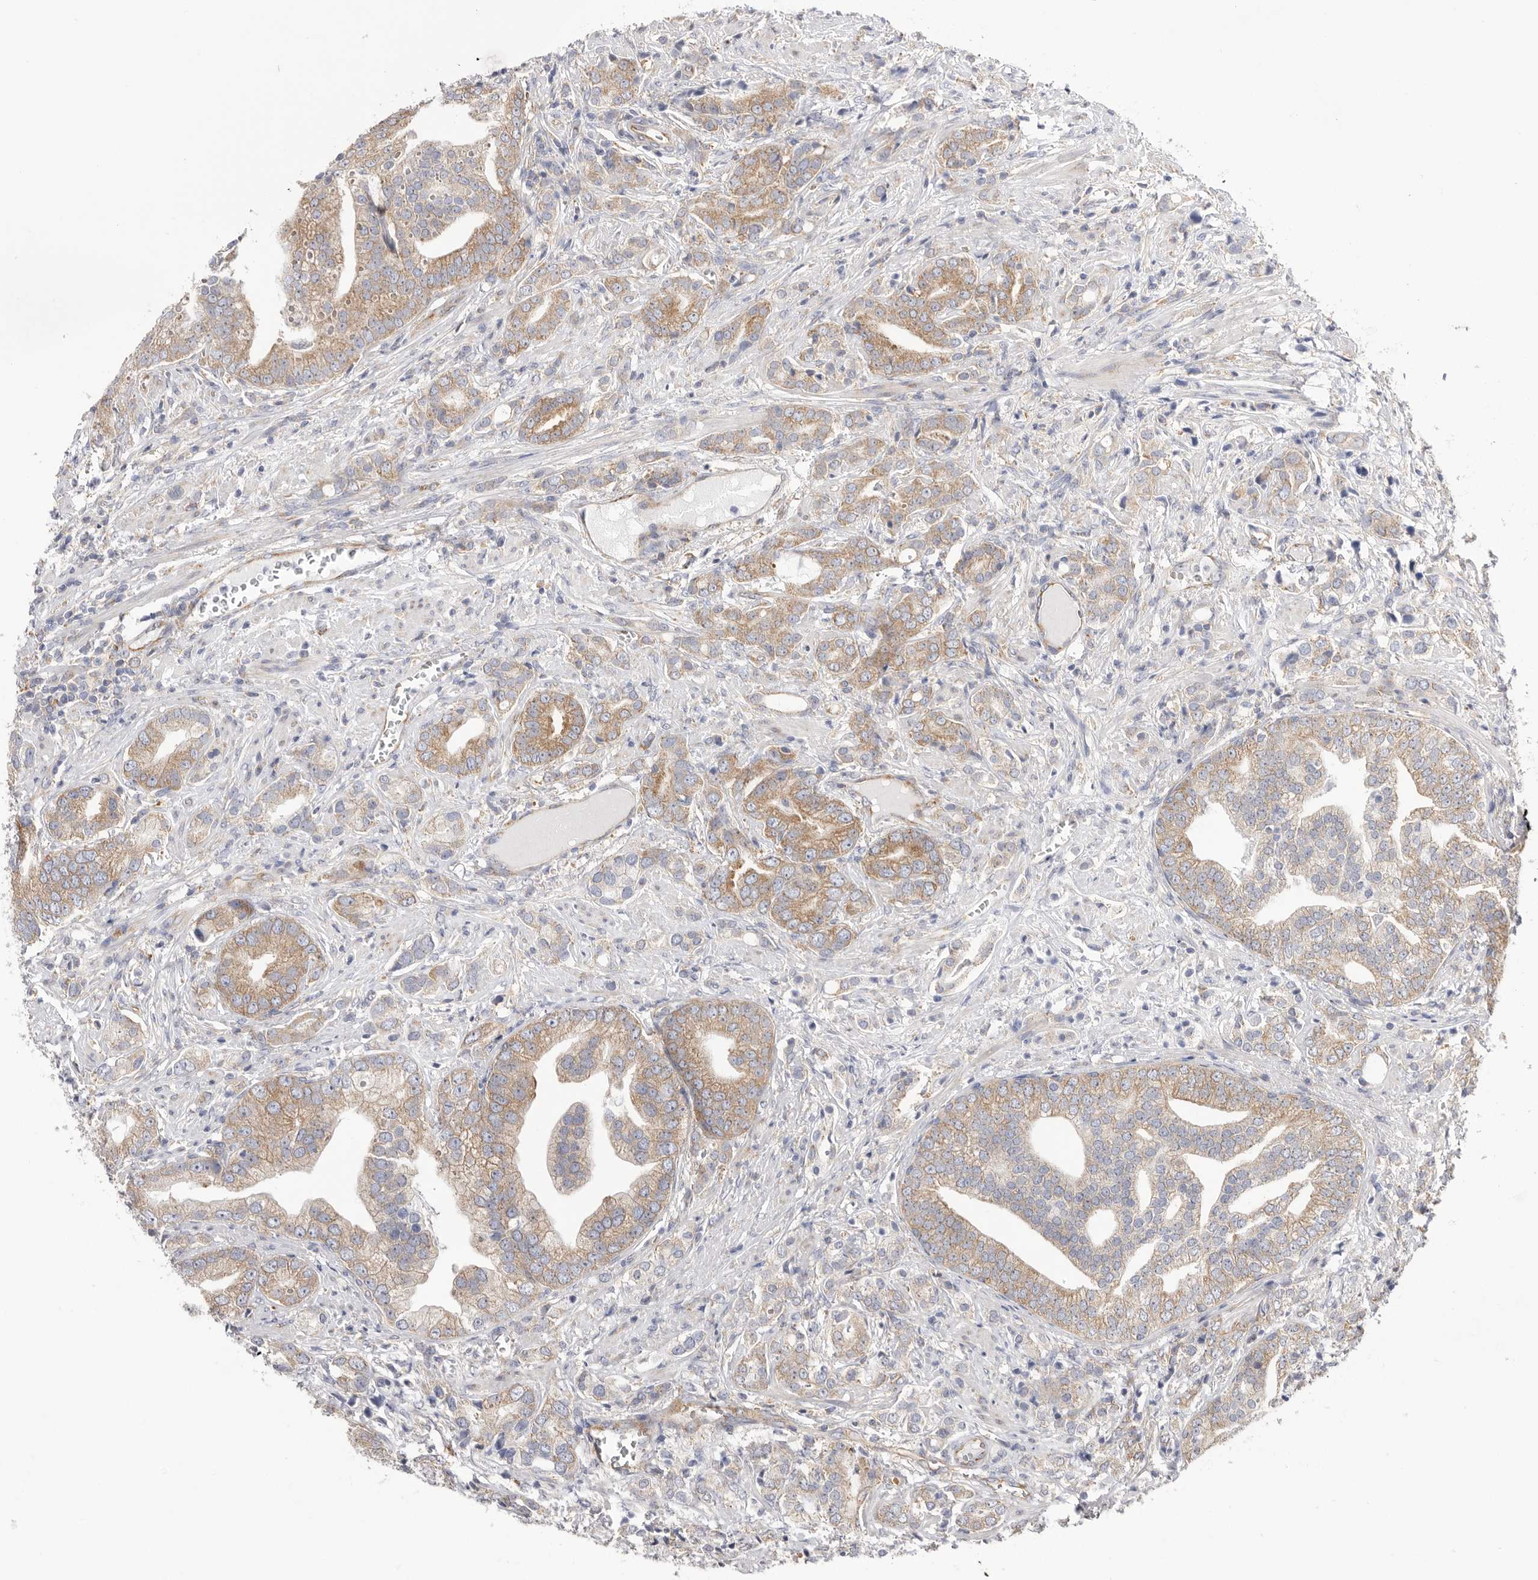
{"staining": {"intensity": "moderate", "quantity": ">75%", "location": "cytoplasmic/membranous"}, "tissue": "prostate cancer", "cell_type": "Tumor cells", "image_type": "cancer", "snomed": [{"axis": "morphology", "description": "Adenocarcinoma, High grade"}, {"axis": "topography", "description": "Prostate"}], "caption": "Immunohistochemical staining of human prostate cancer reveals medium levels of moderate cytoplasmic/membranous positivity in about >75% of tumor cells. The protein is shown in brown color, while the nuclei are stained blue.", "gene": "SERBP1", "patient": {"sex": "male", "age": 57}}